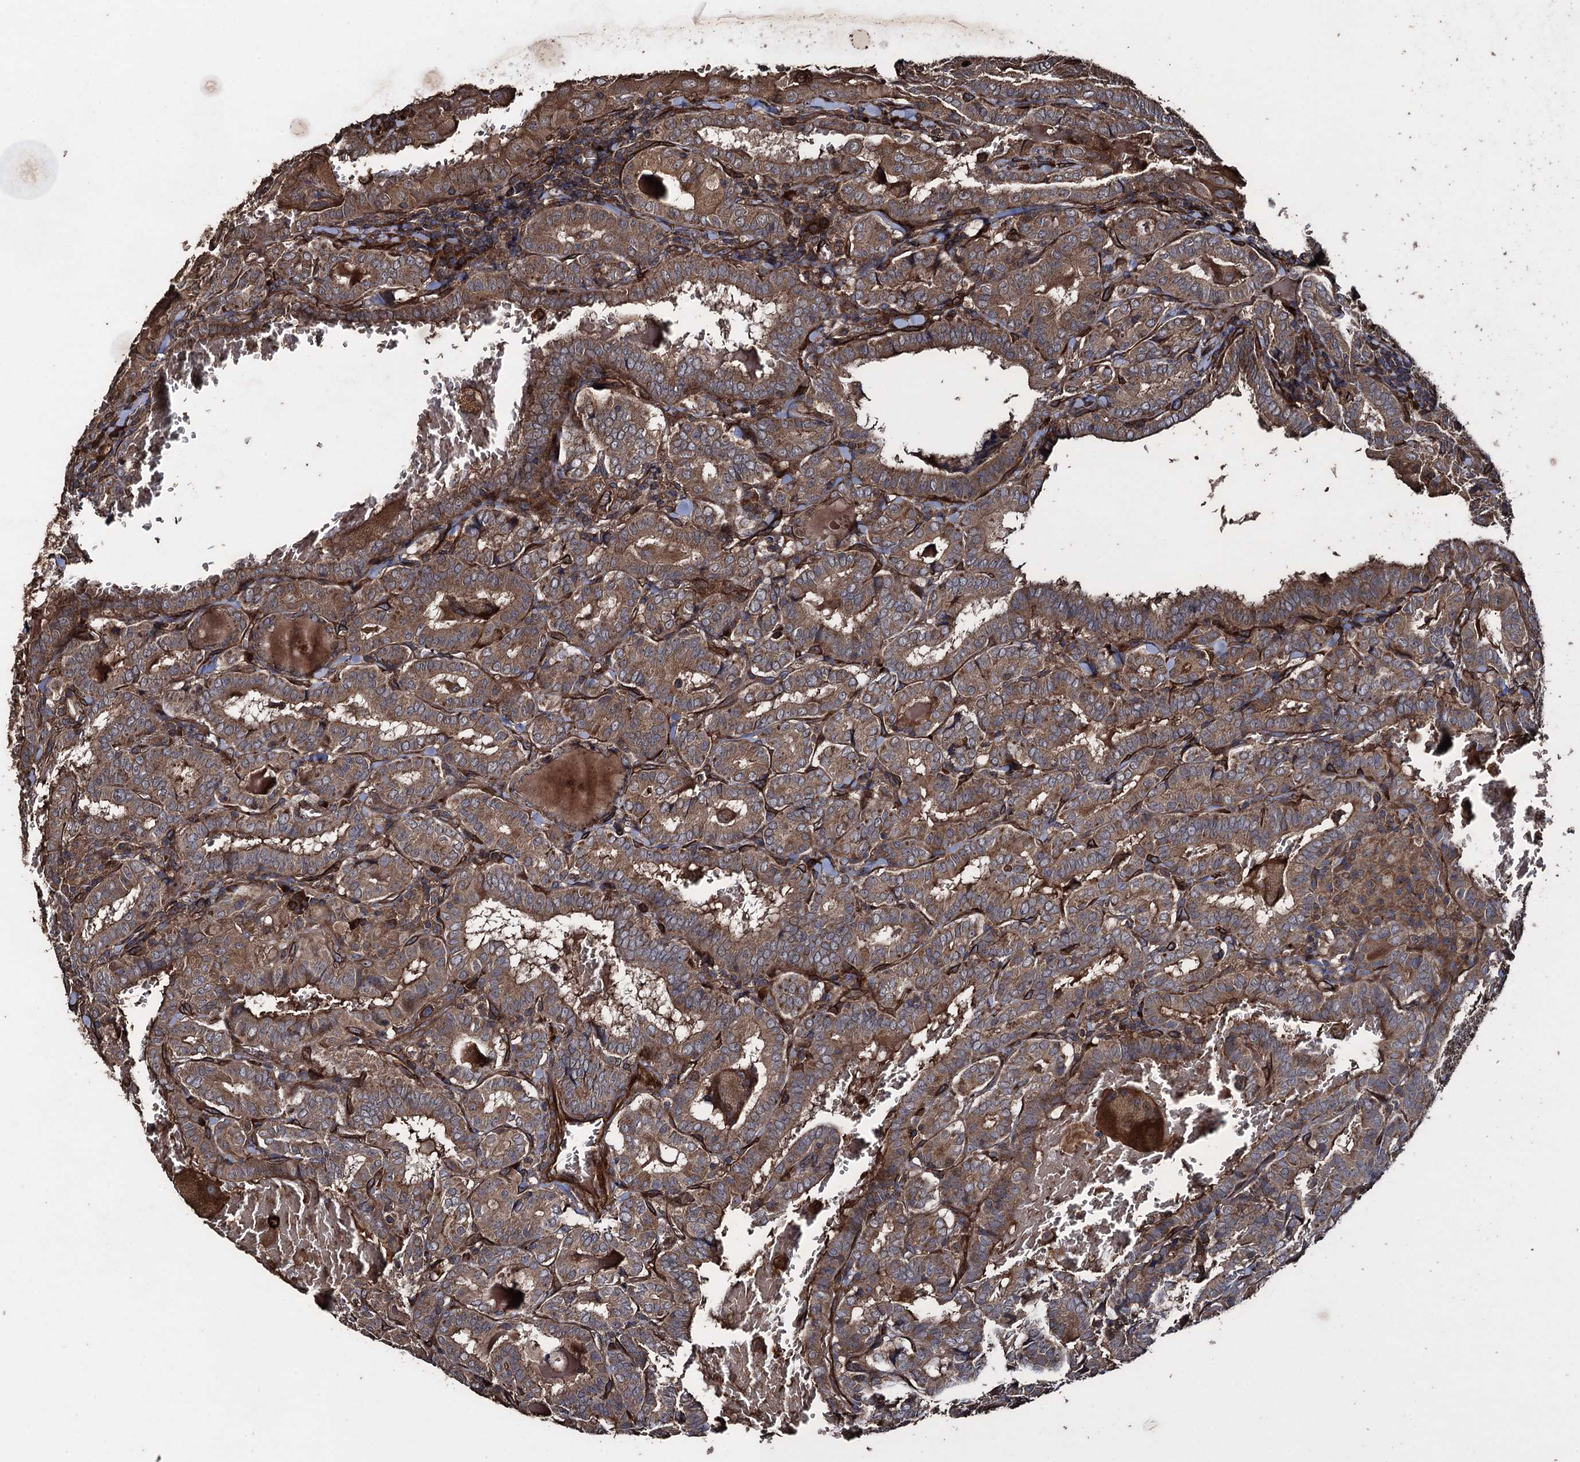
{"staining": {"intensity": "moderate", "quantity": ">75%", "location": "cytoplasmic/membranous"}, "tissue": "thyroid cancer", "cell_type": "Tumor cells", "image_type": "cancer", "snomed": [{"axis": "morphology", "description": "Papillary adenocarcinoma, NOS"}, {"axis": "topography", "description": "Thyroid gland"}], "caption": "Thyroid papillary adenocarcinoma tissue shows moderate cytoplasmic/membranous expression in about >75% of tumor cells, visualized by immunohistochemistry.", "gene": "TXNDC11", "patient": {"sex": "female", "age": 72}}